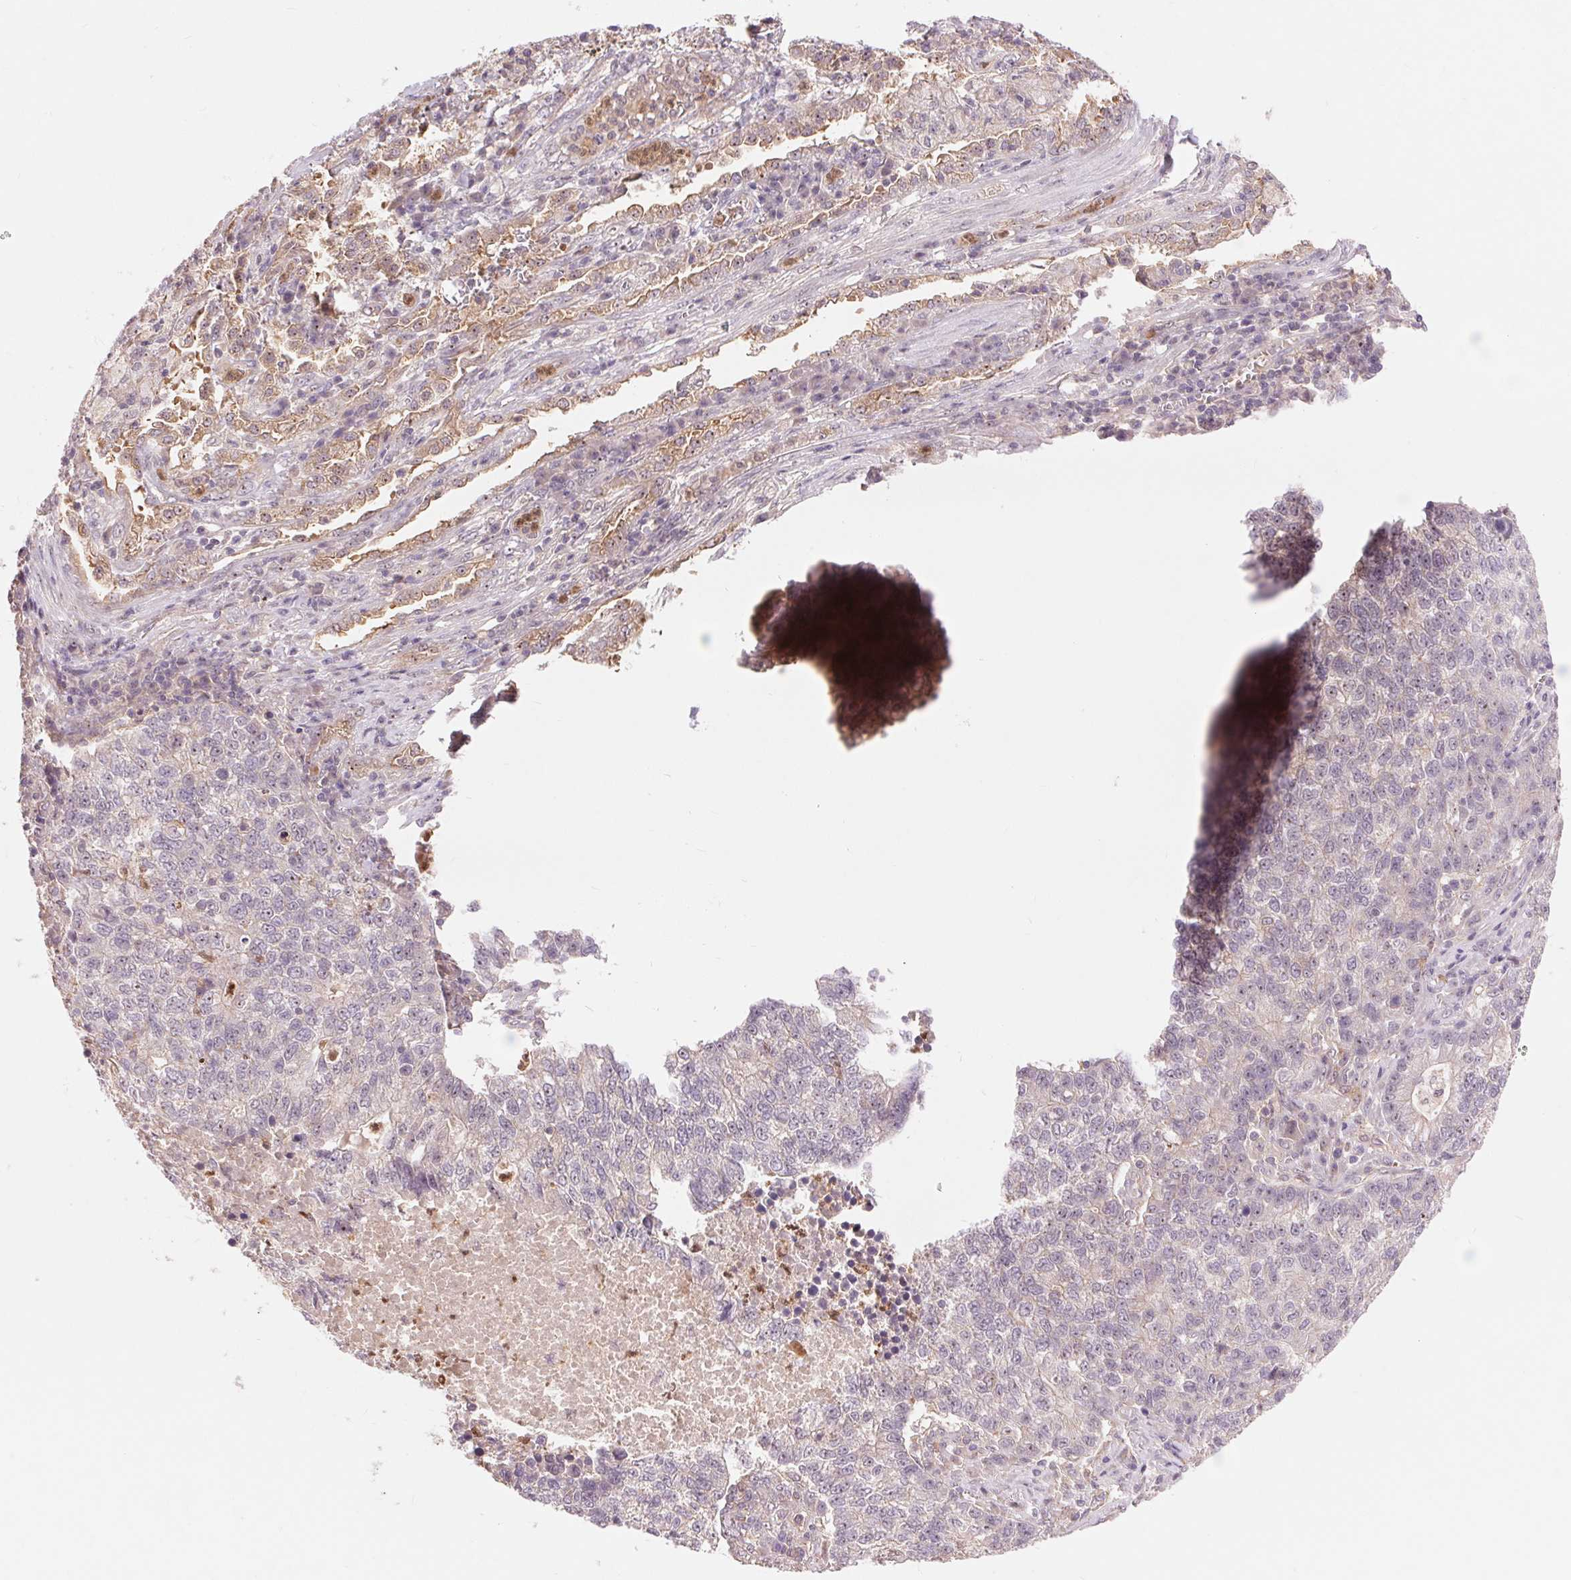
{"staining": {"intensity": "negative", "quantity": "none", "location": "none"}, "tissue": "lung cancer", "cell_type": "Tumor cells", "image_type": "cancer", "snomed": [{"axis": "morphology", "description": "Adenocarcinoma, NOS"}, {"axis": "topography", "description": "Lung"}], "caption": "A high-resolution photomicrograph shows immunohistochemistry (IHC) staining of lung adenocarcinoma, which demonstrates no significant expression in tumor cells.", "gene": "RANBP3L", "patient": {"sex": "male", "age": 57}}